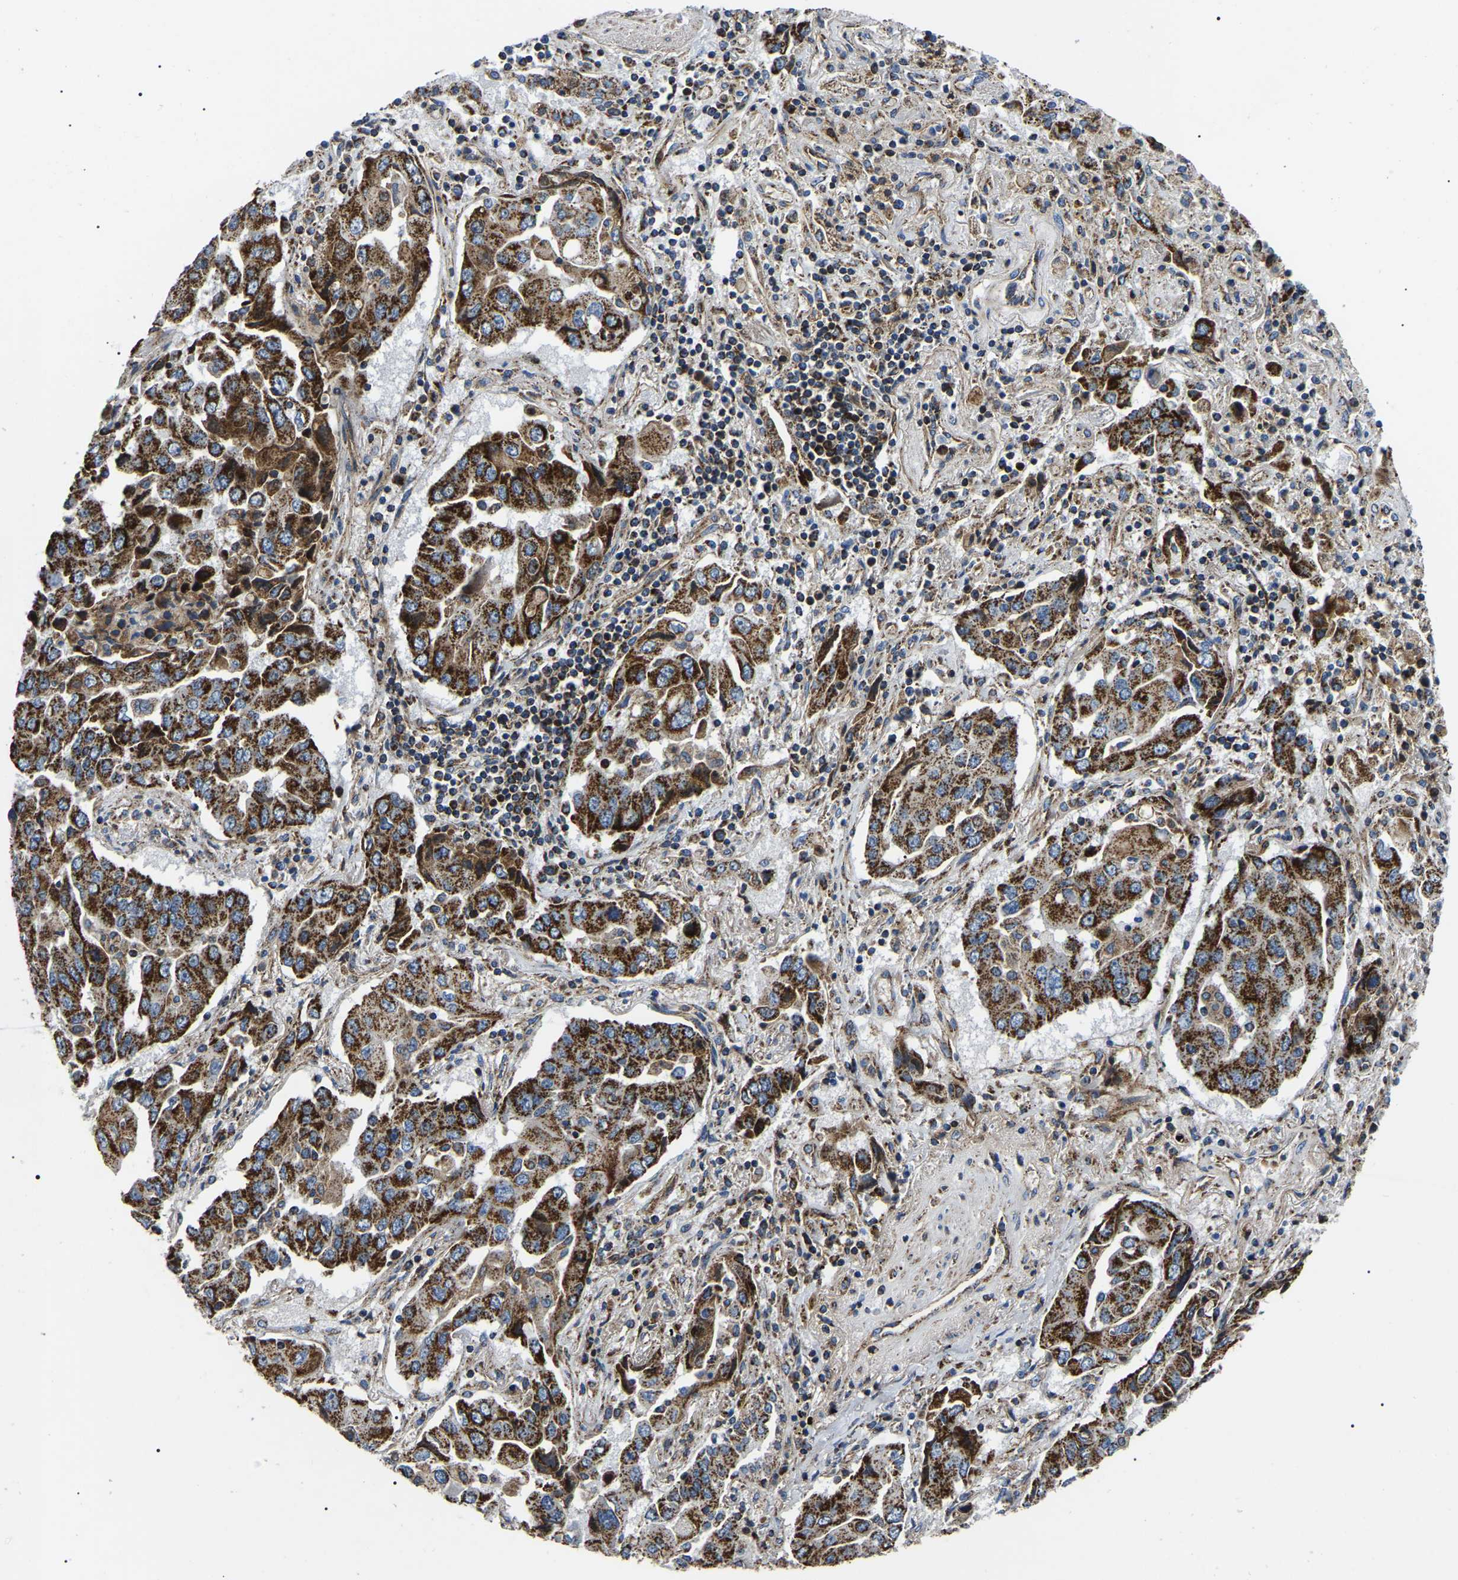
{"staining": {"intensity": "strong", "quantity": ">75%", "location": "cytoplasmic/membranous"}, "tissue": "lung cancer", "cell_type": "Tumor cells", "image_type": "cancer", "snomed": [{"axis": "morphology", "description": "Adenocarcinoma, NOS"}, {"axis": "topography", "description": "Lung"}], "caption": "High-power microscopy captured an immunohistochemistry photomicrograph of lung cancer (adenocarcinoma), revealing strong cytoplasmic/membranous expression in about >75% of tumor cells. The protein is shown in brown color, while the nuclei are stained blue.", "gene": "PPM1E", "patient": {"sex": "female", "age": 65}}